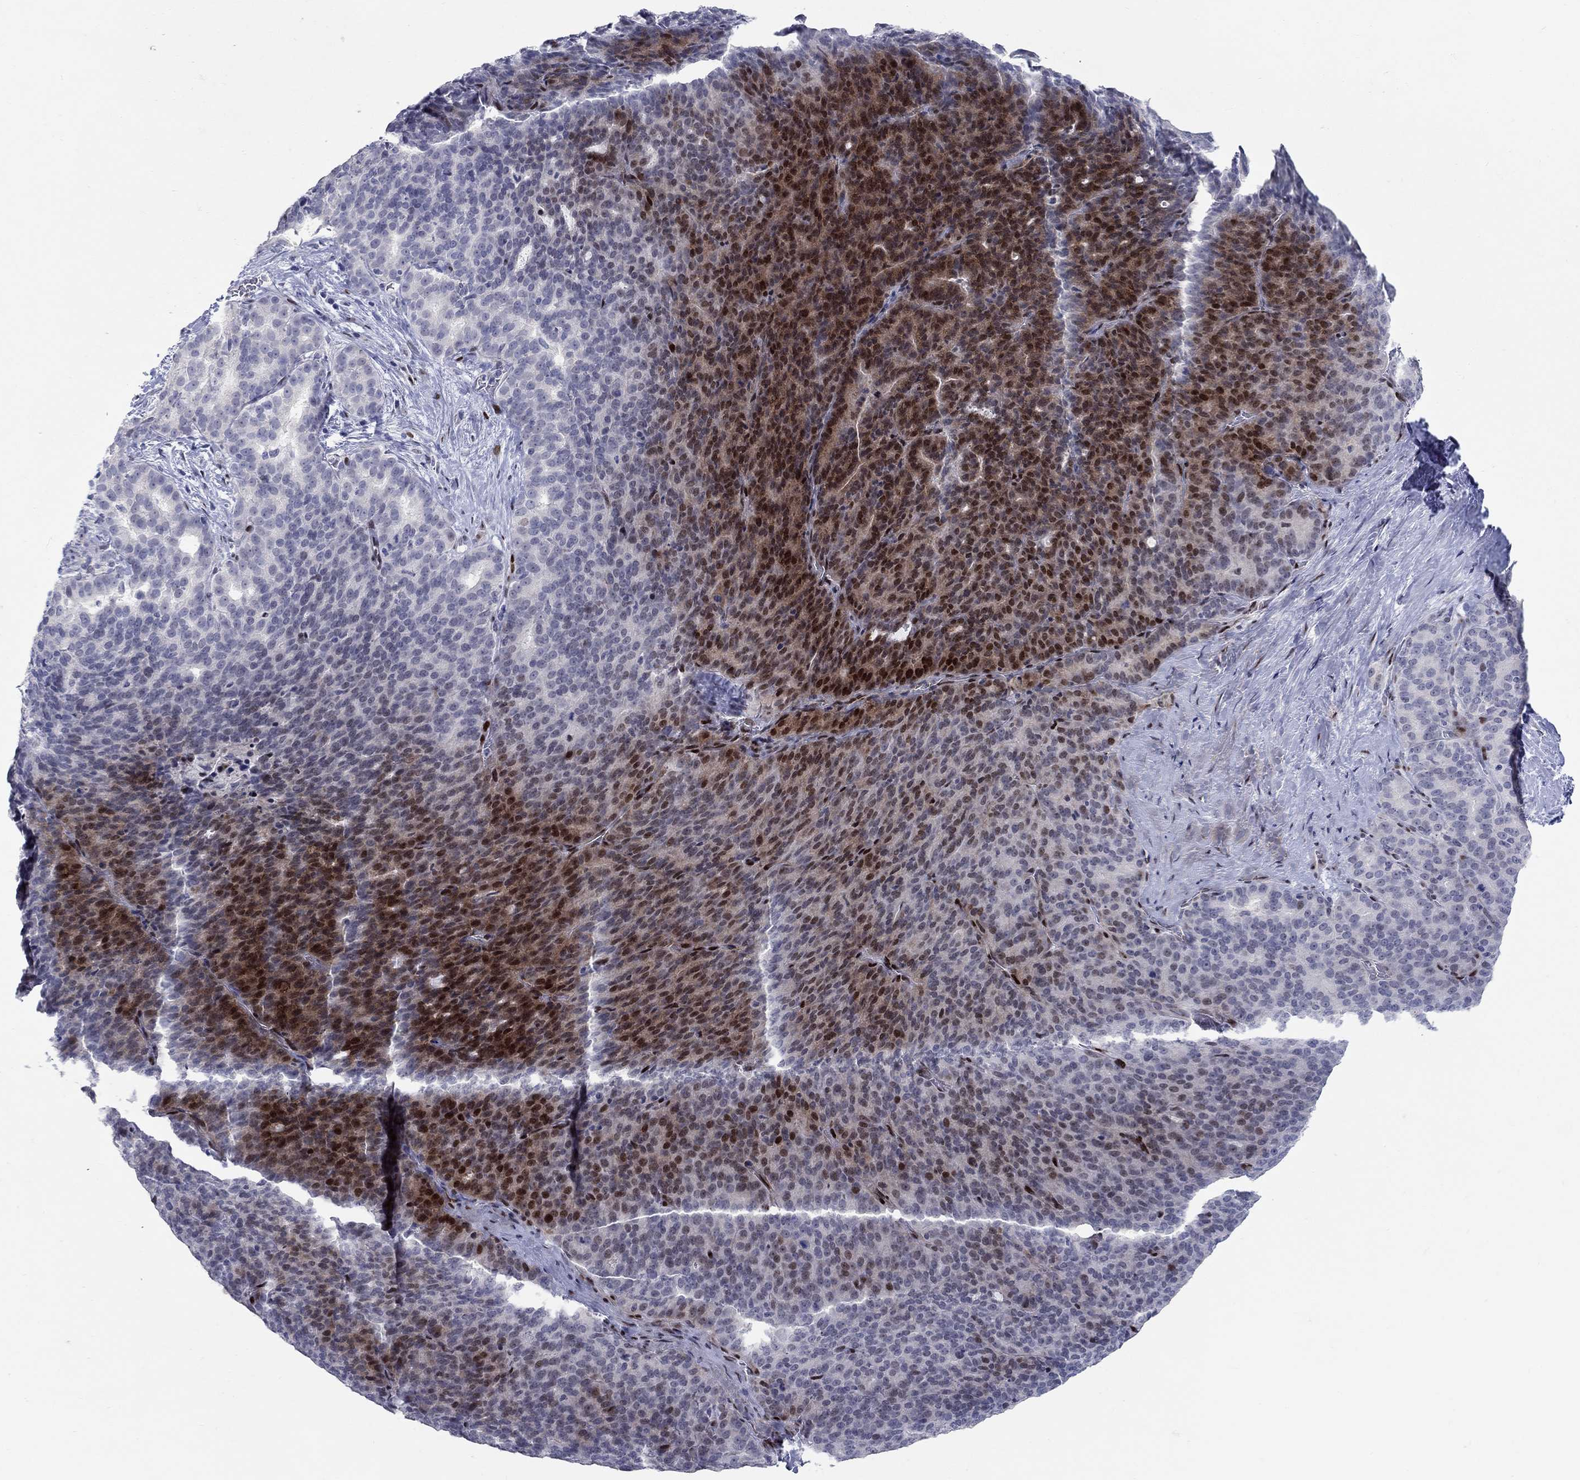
{"staining": {"intensity": "strong", "quantity": "<25%", "location": "nuclear"}, "tissue": "liver cancer", "cell_type": "Tumor cells", "image_type": "cancer", "snomed": [{"axis": "morphology", "description": "Cholangiocarcinoma"}, {"axis": "topography", "description": "Liver"}], "caption": "Immunohistochemistry (IHC) (DAB) staining of human liver cholangiocarcinoma exhibits strong nuclear protein positivity in about <25% of tumor cells.", "gene": "RAPGEF5", "patient": {"sex": "female", "age": 47}}